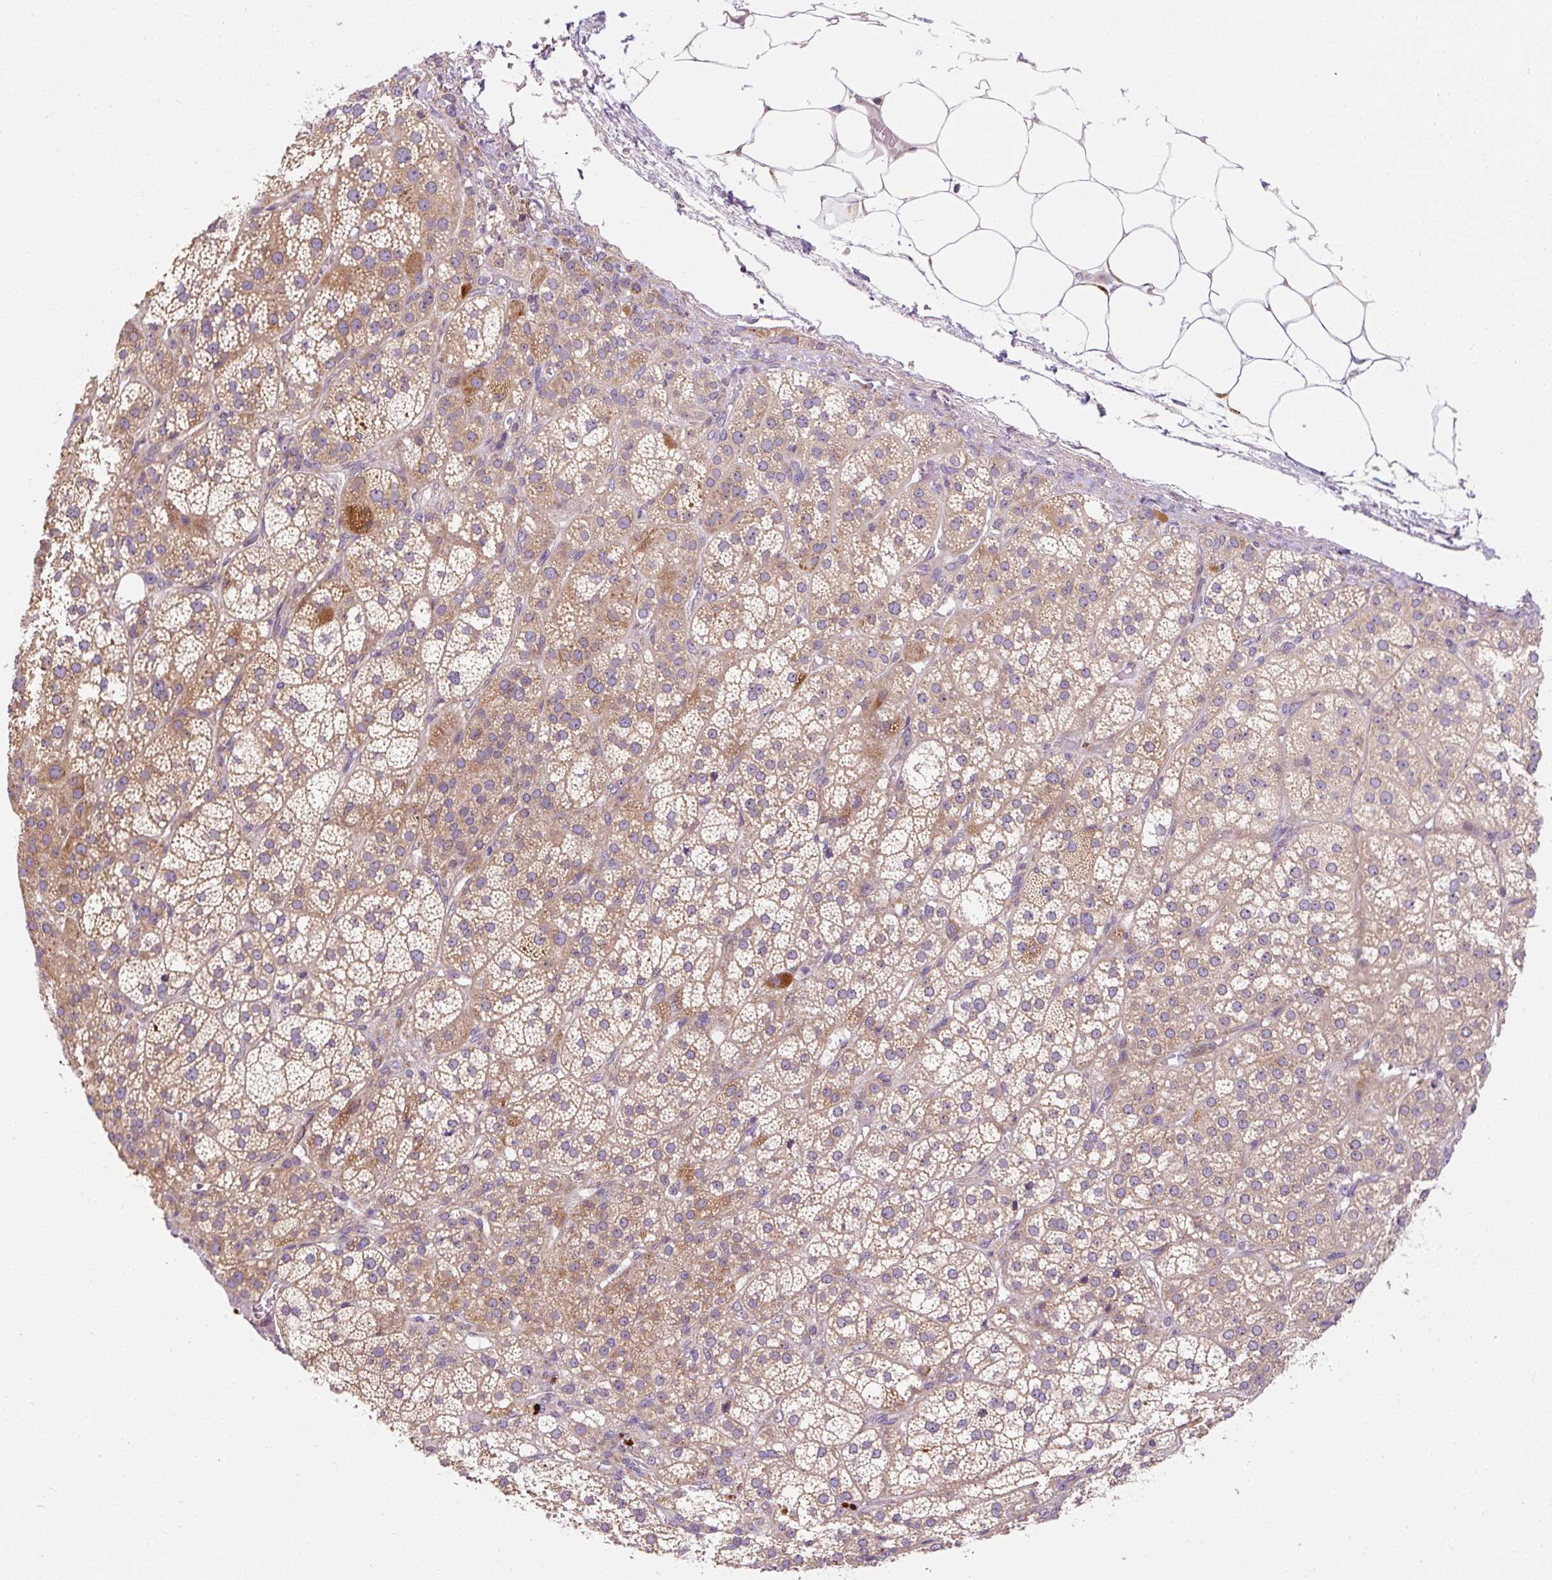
{"staining": {"intensity": "moderate", "quantity": ">75%", "location": "cytoplasmic/membranous"}, "tissue": "adrenal gland", "cell_type": "Glandular cells", "image_type": "normal", "snomed": [{"axis": "morphology", "description": "Normal tissue, NOS"}, {"axis": "topography", "description": "Adrenal gland"}], "caption": "Immunohistochemistry (IHC) image of unremarkable adrenal gland: human adrenal gland stained using IHC demonstrates medium levels of moderate protein expression localized specifically in the cytoplasmic/membranous of glandular cells, appearing as a cytoplasmic/membranous brown color.", "gene": "PRSS48", "patient": {"sex": "female", "age": 60}}